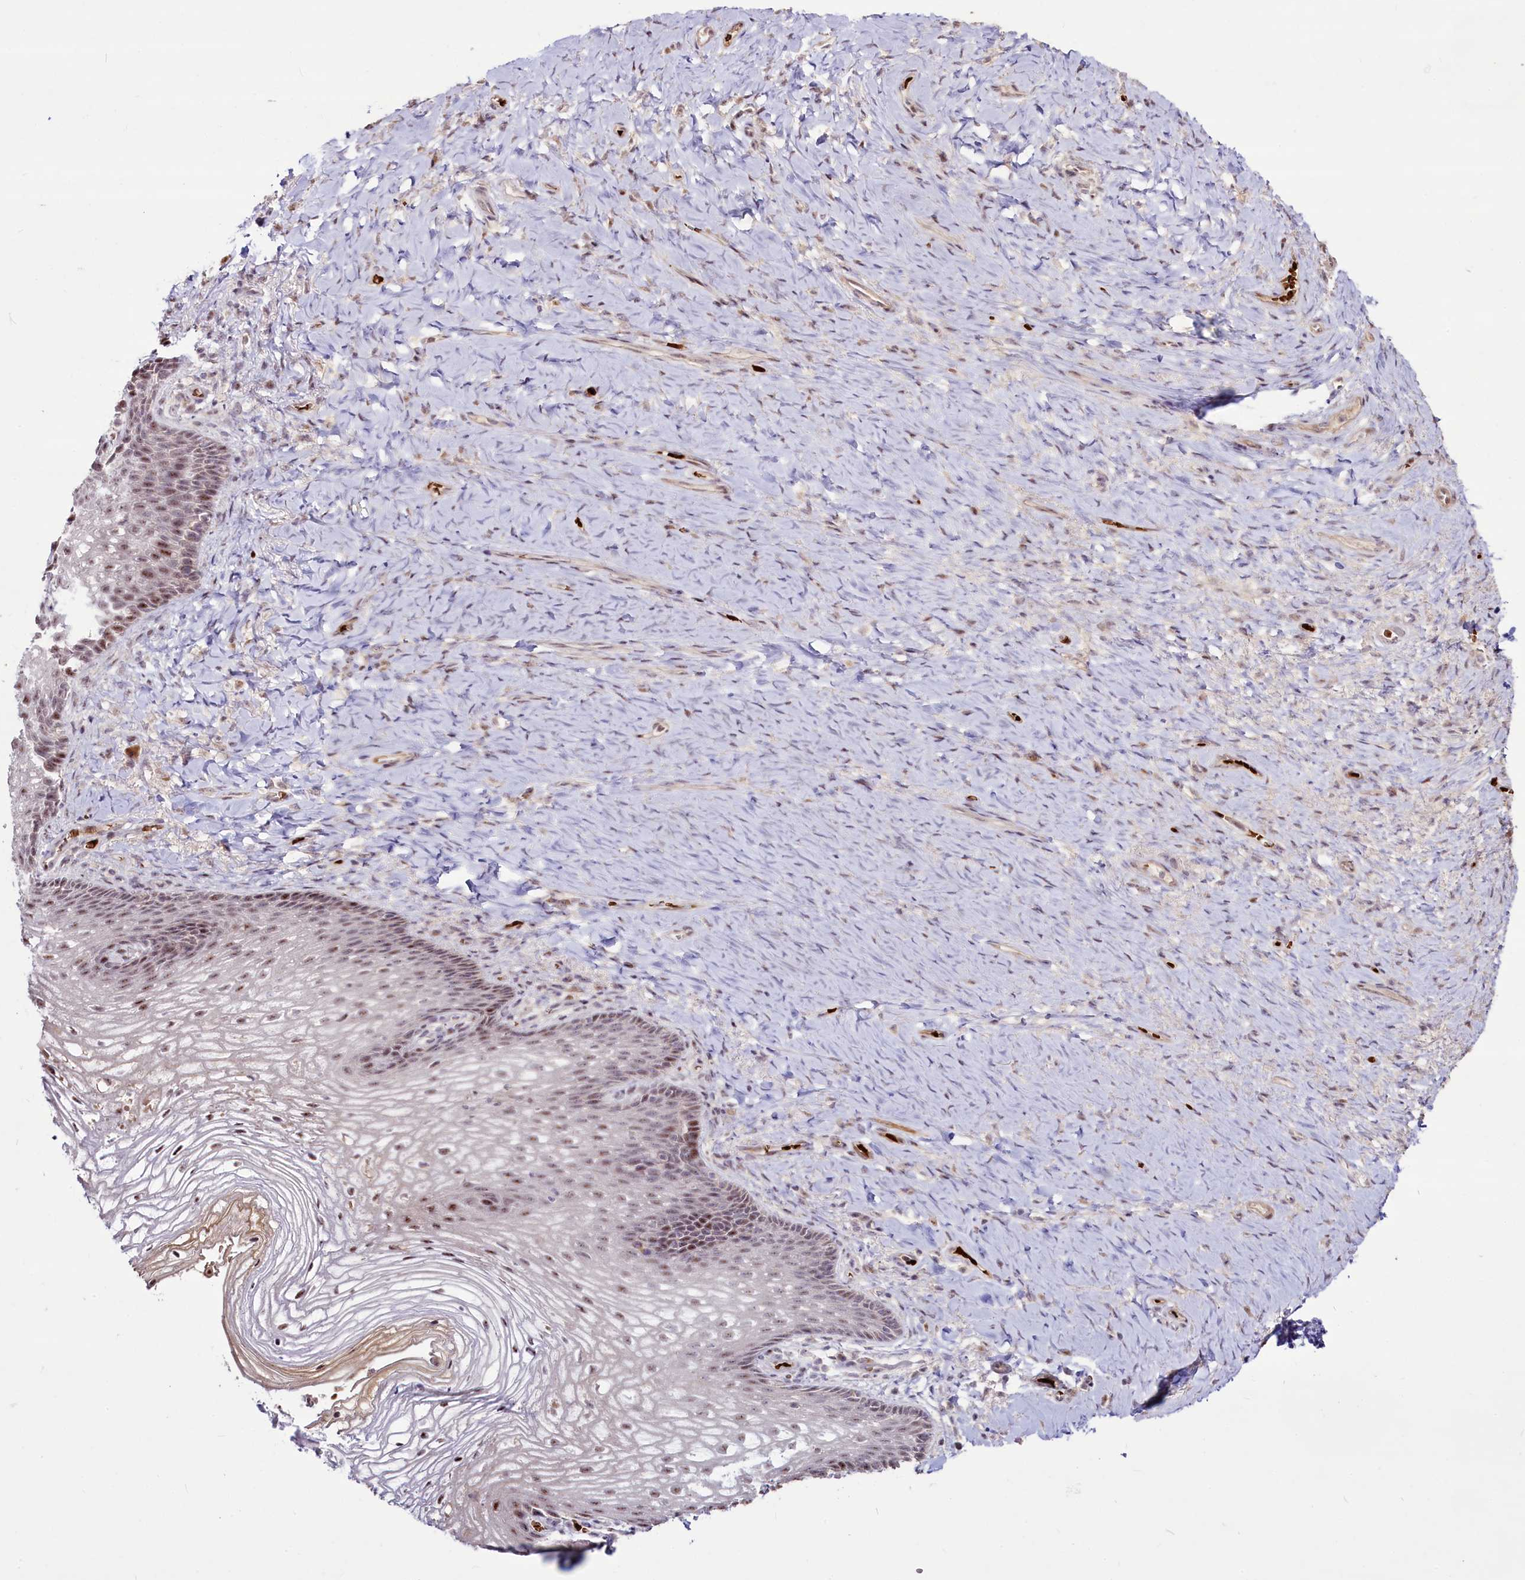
{"staining": {"intensity": "weak", "quantity": "25%-75%", "location": "nuclear"}, "tissue": "vagina", "cell_type": "Squamous epithelial cells", "image_type": "normal", "snomed": [{"axis": "morphology", "description": "Normal tissue, NOS"}, {"axis": "topography", "description": "Vagina"}], "caption": "Immunohistochemical staining of unremarkable human vagina shows weak nuclear protein staining in about 25%-75% of squamous epithelial cells.", "gene": "SUSD3", "patient": {"sex": "female", "age": 60}}